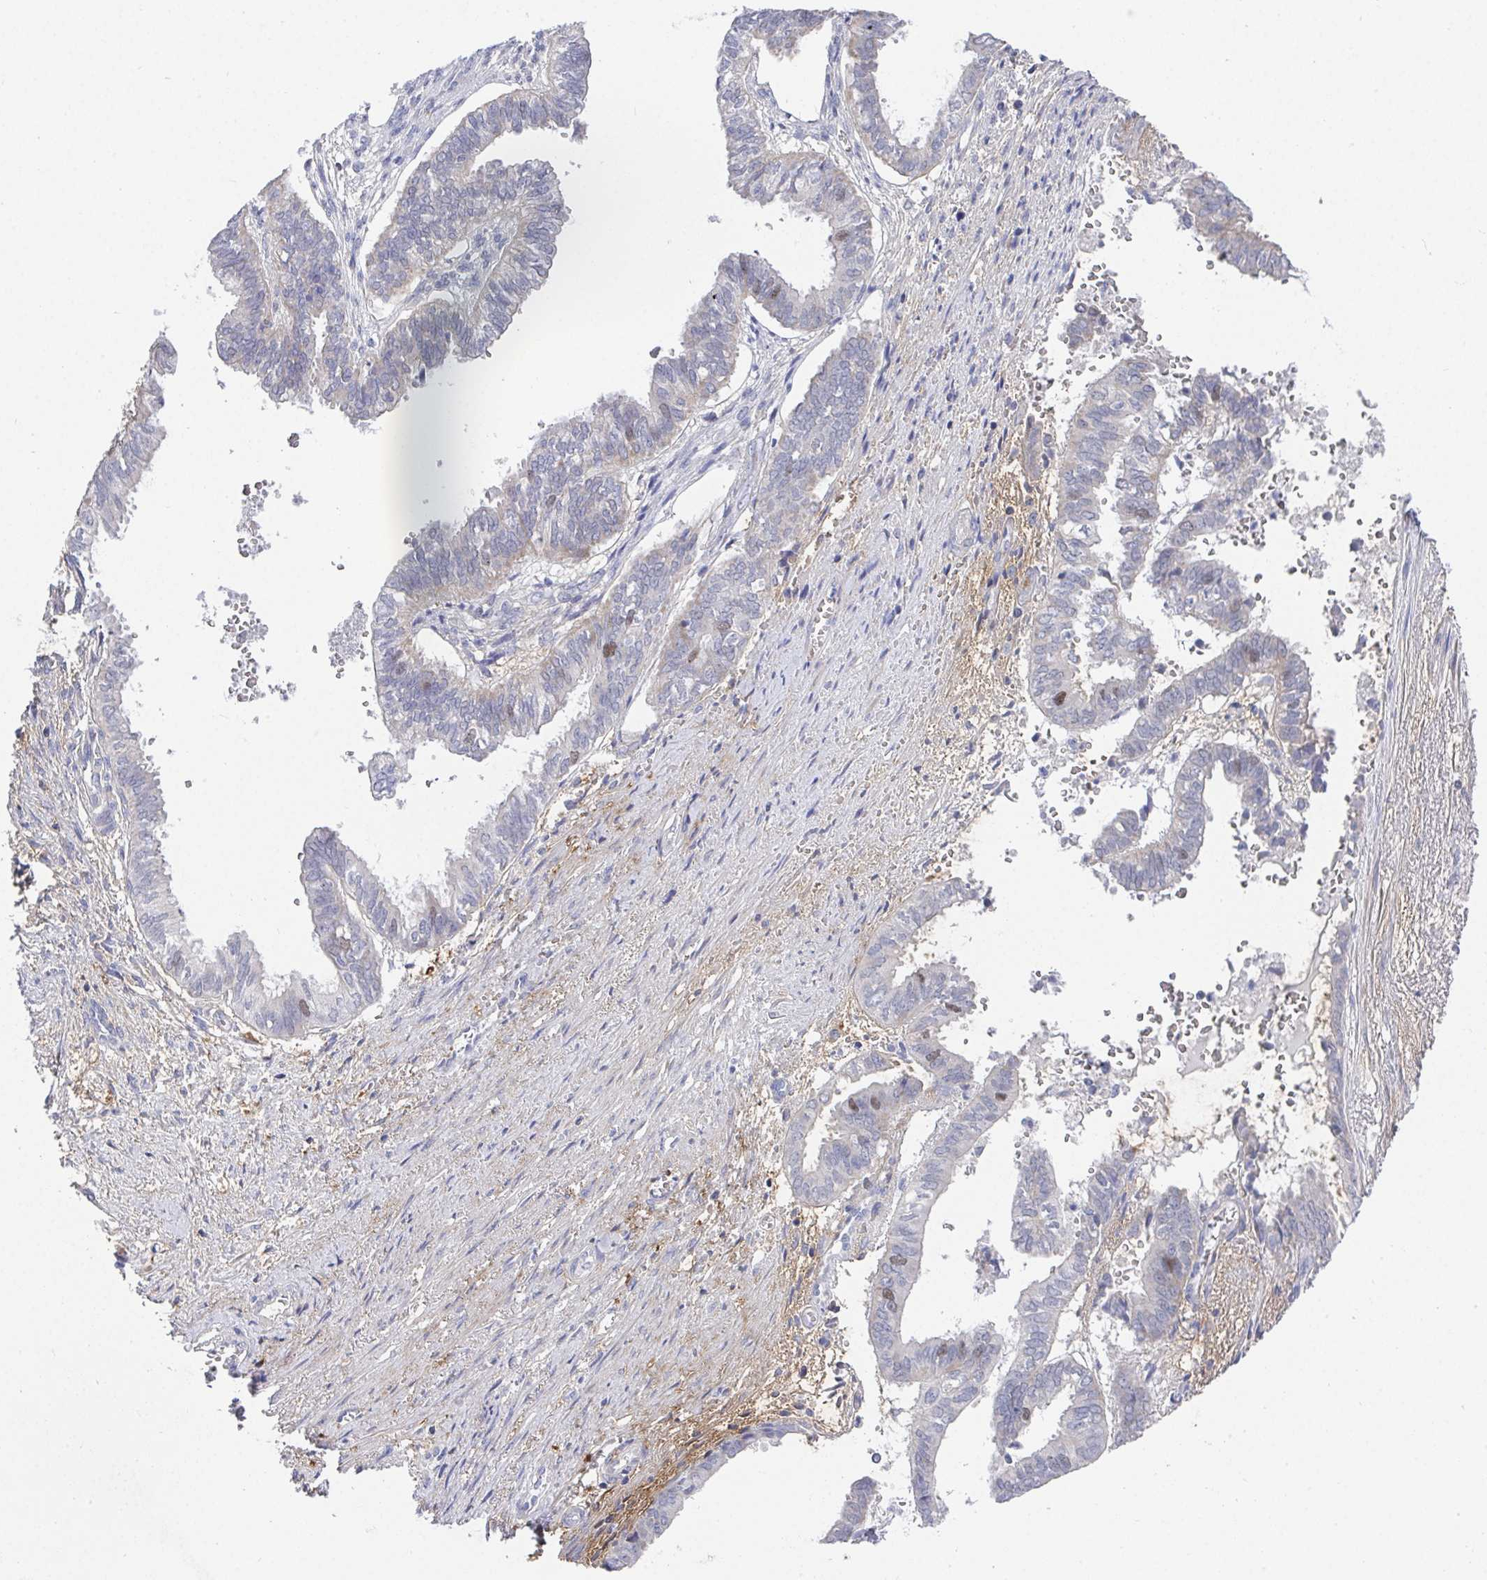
{"staining": {"intensity": "negative", "quantity": "none", "location": "none"}, "tissue": "ovarian cancer", "cell_type": "Tumor cells", "image_type": "cancer", "snomed": [{"axis": "morphology", "description": "Carcinoma, endometroid"}, {"axis": "topography", "description": "Ovary"}], "caption": "Ovarian cancer was stained to show a protein in brown. There is no significant positivity in tumor cells.", "gene": "ATP5F1C", "patient": {"sex": "female", "age": 64}}